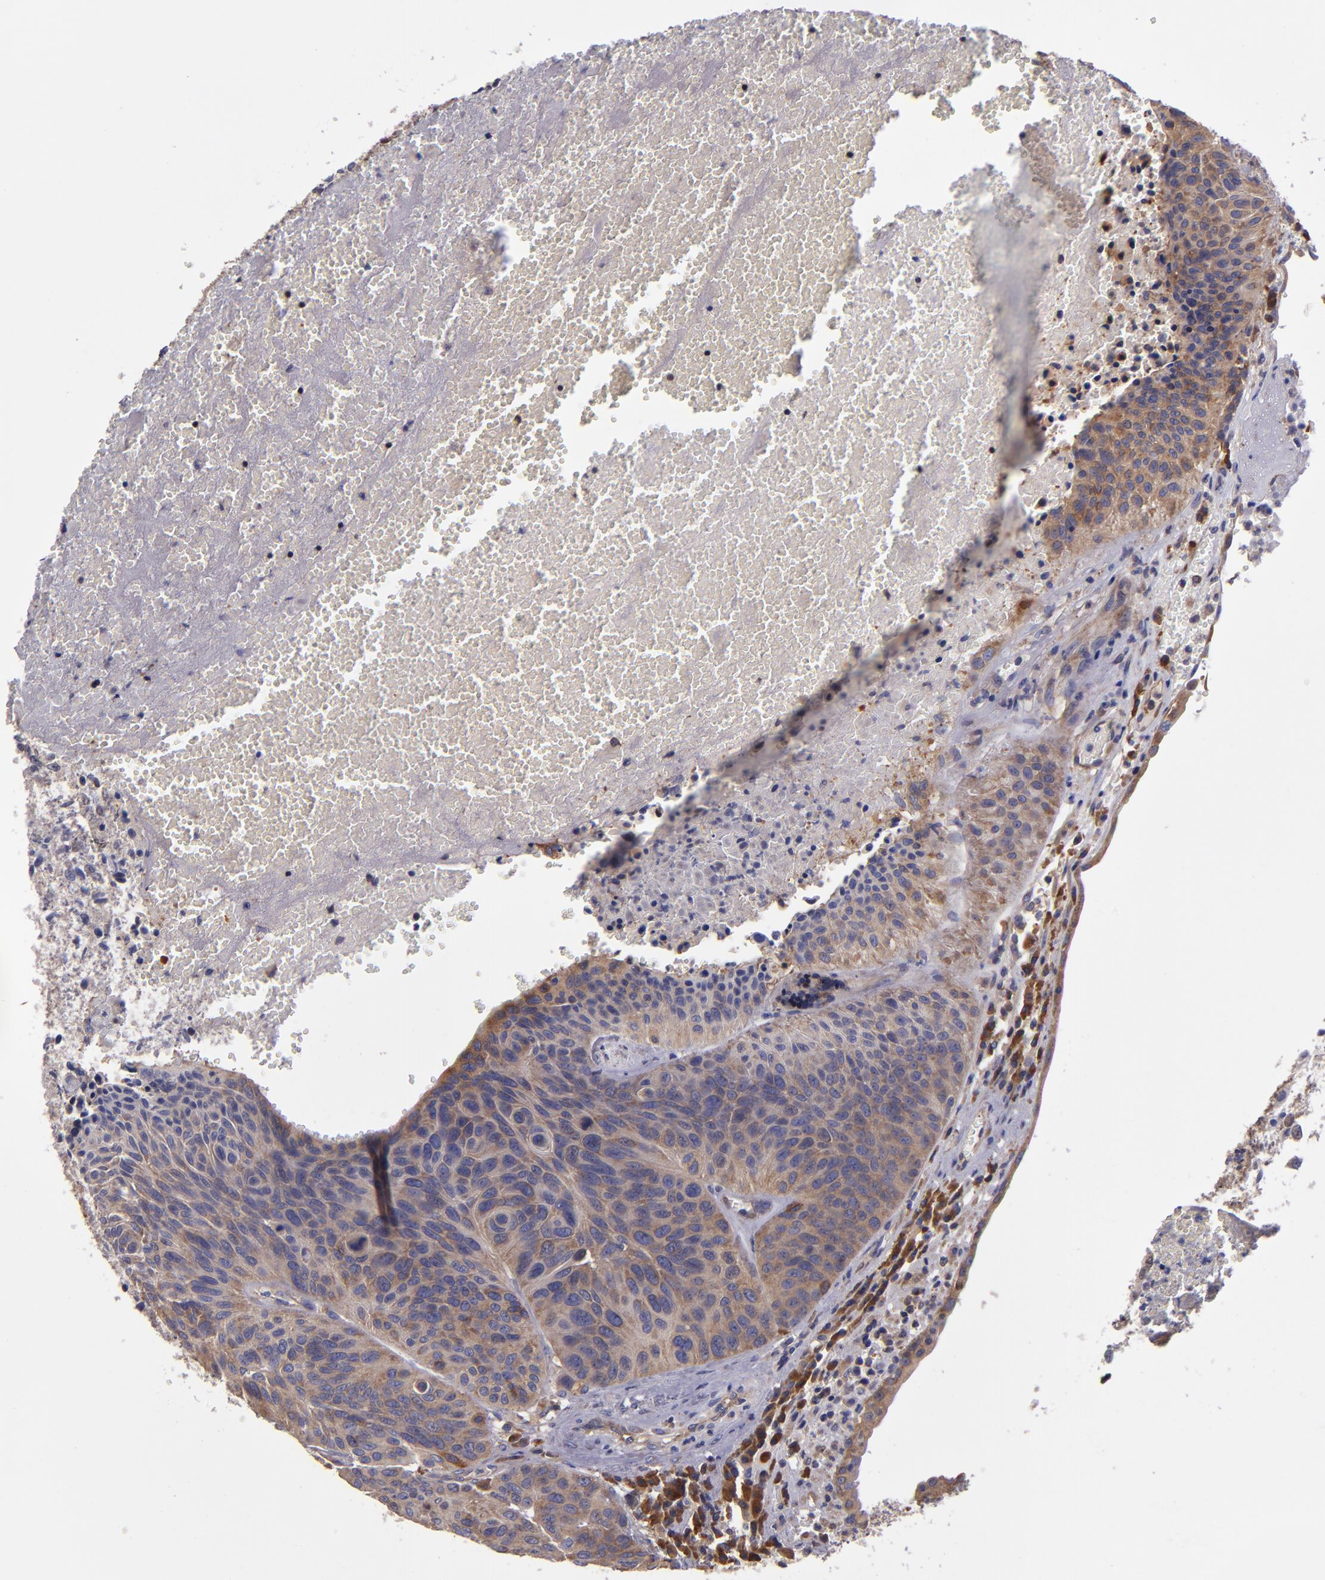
{"staining": {"intensity": "weak", "quantity": ">75%", "location": "cytoplasmic/membranous"}, "tissue": "urothelial cancer", "cell_type": "Tumor cells", "image_type": "cancer", "snomed": [{"axis": "morphology", "description": "Urothelial carcinoma, High grade"}, {"axis": "topography", "description": "Urinary bladder"}], "caption": "High-magnification brightfield microscopy of urothelial cancer stained with DAB (3,3'-diaminobenzidine) (brown) and counterstained with hematoxylin (blue). tumor cells exhibit weak cytoplasmic/membranous expression is appreciated in about>75% of cells.", "gene": "CARS1", "patient": {"sex": "male", "age": 66}}